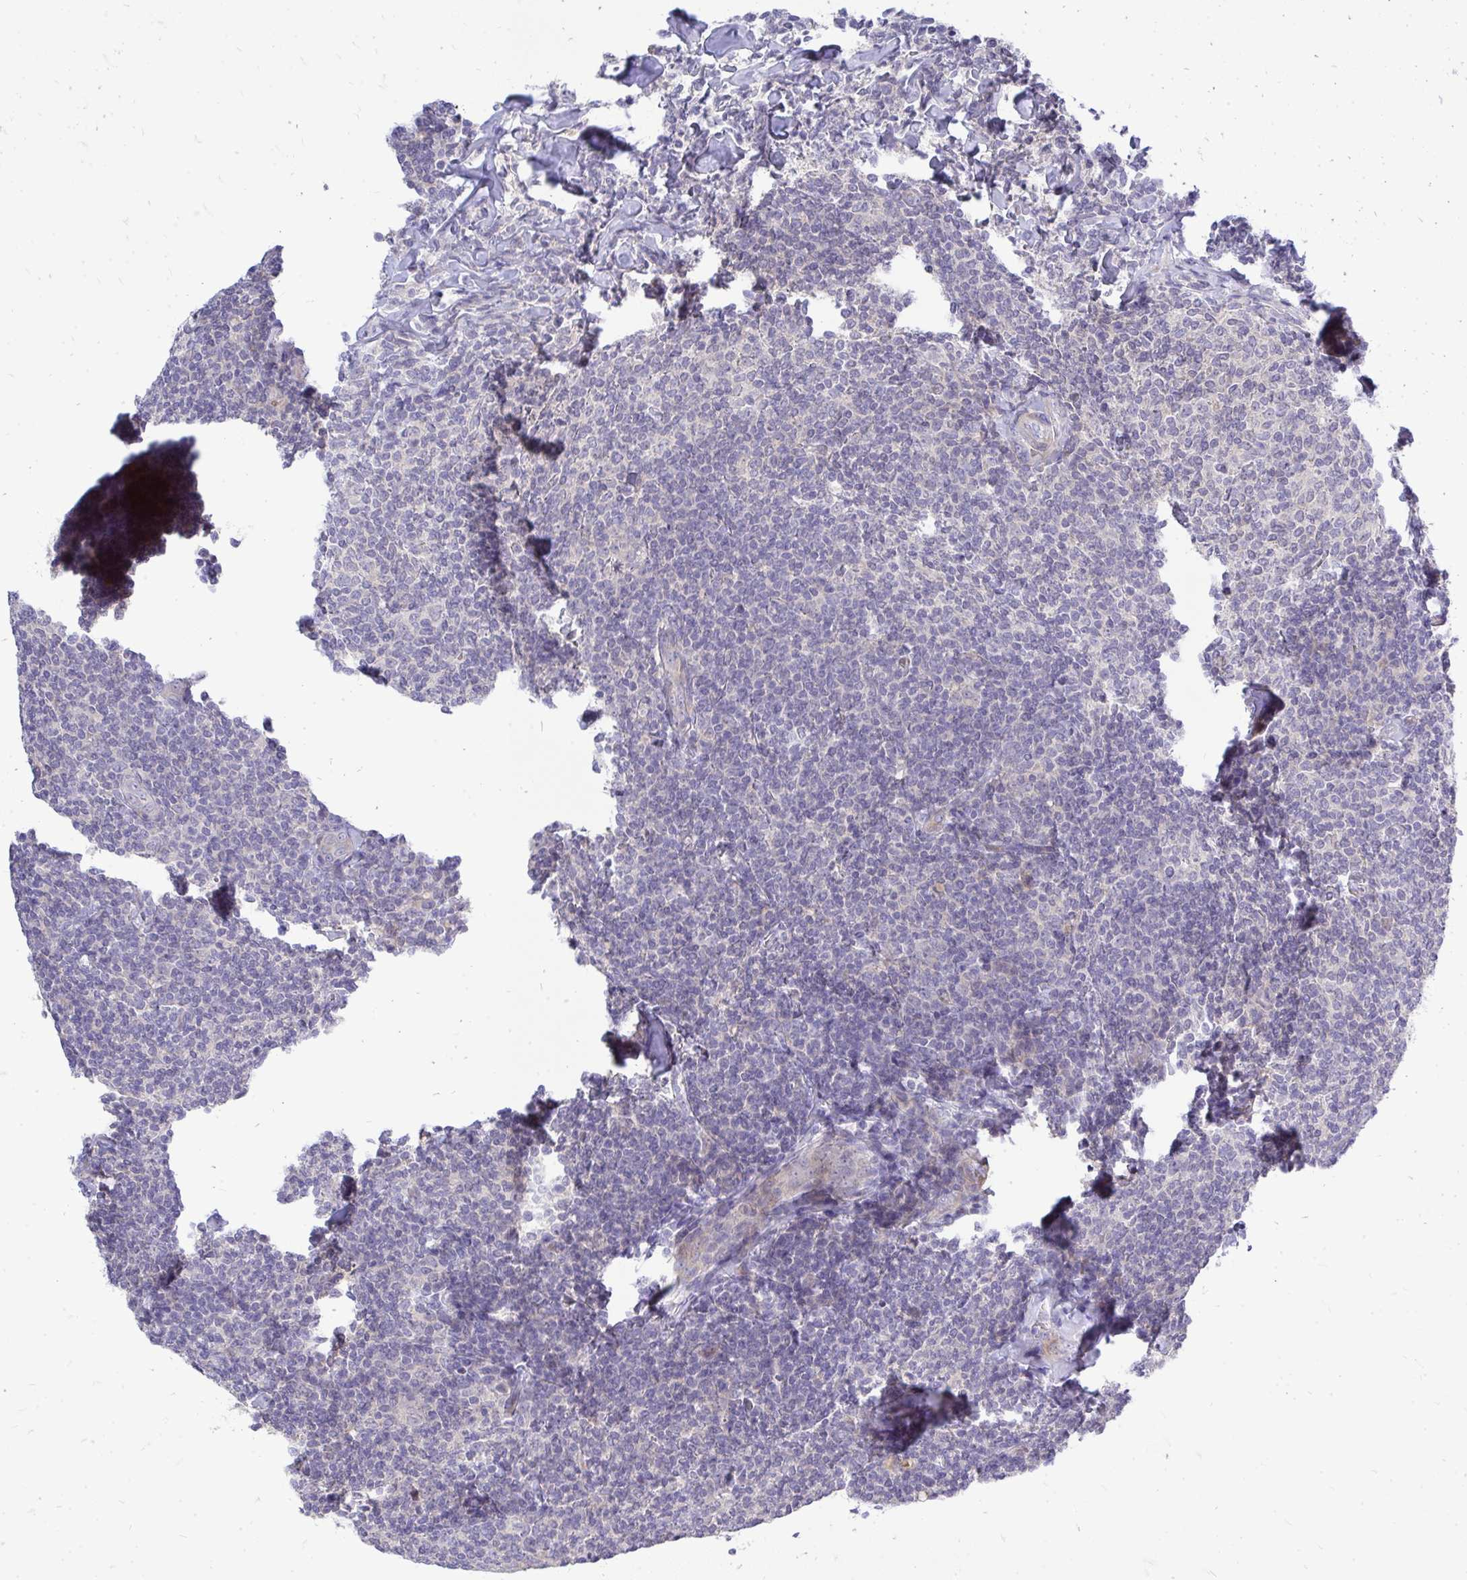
{"staining": {"intensity": "negative", "quantity": "none", "location": "none"}, "tissue": "lymphoma", "cell_type": "Tumor cells", "image_type": "cancer", "snomed": [{"axis": "morphology", "description": "Malignant lymphoma, non-Hodgkin's type, Low grade"}, {"axis": "topography", "description": "Lymph node"}], "caption": "Protein analysis of lymphoma shows no significant expression in tumor cells.", "gene": "OR8D1", "patient": {"sex": "female", "age": 56}}